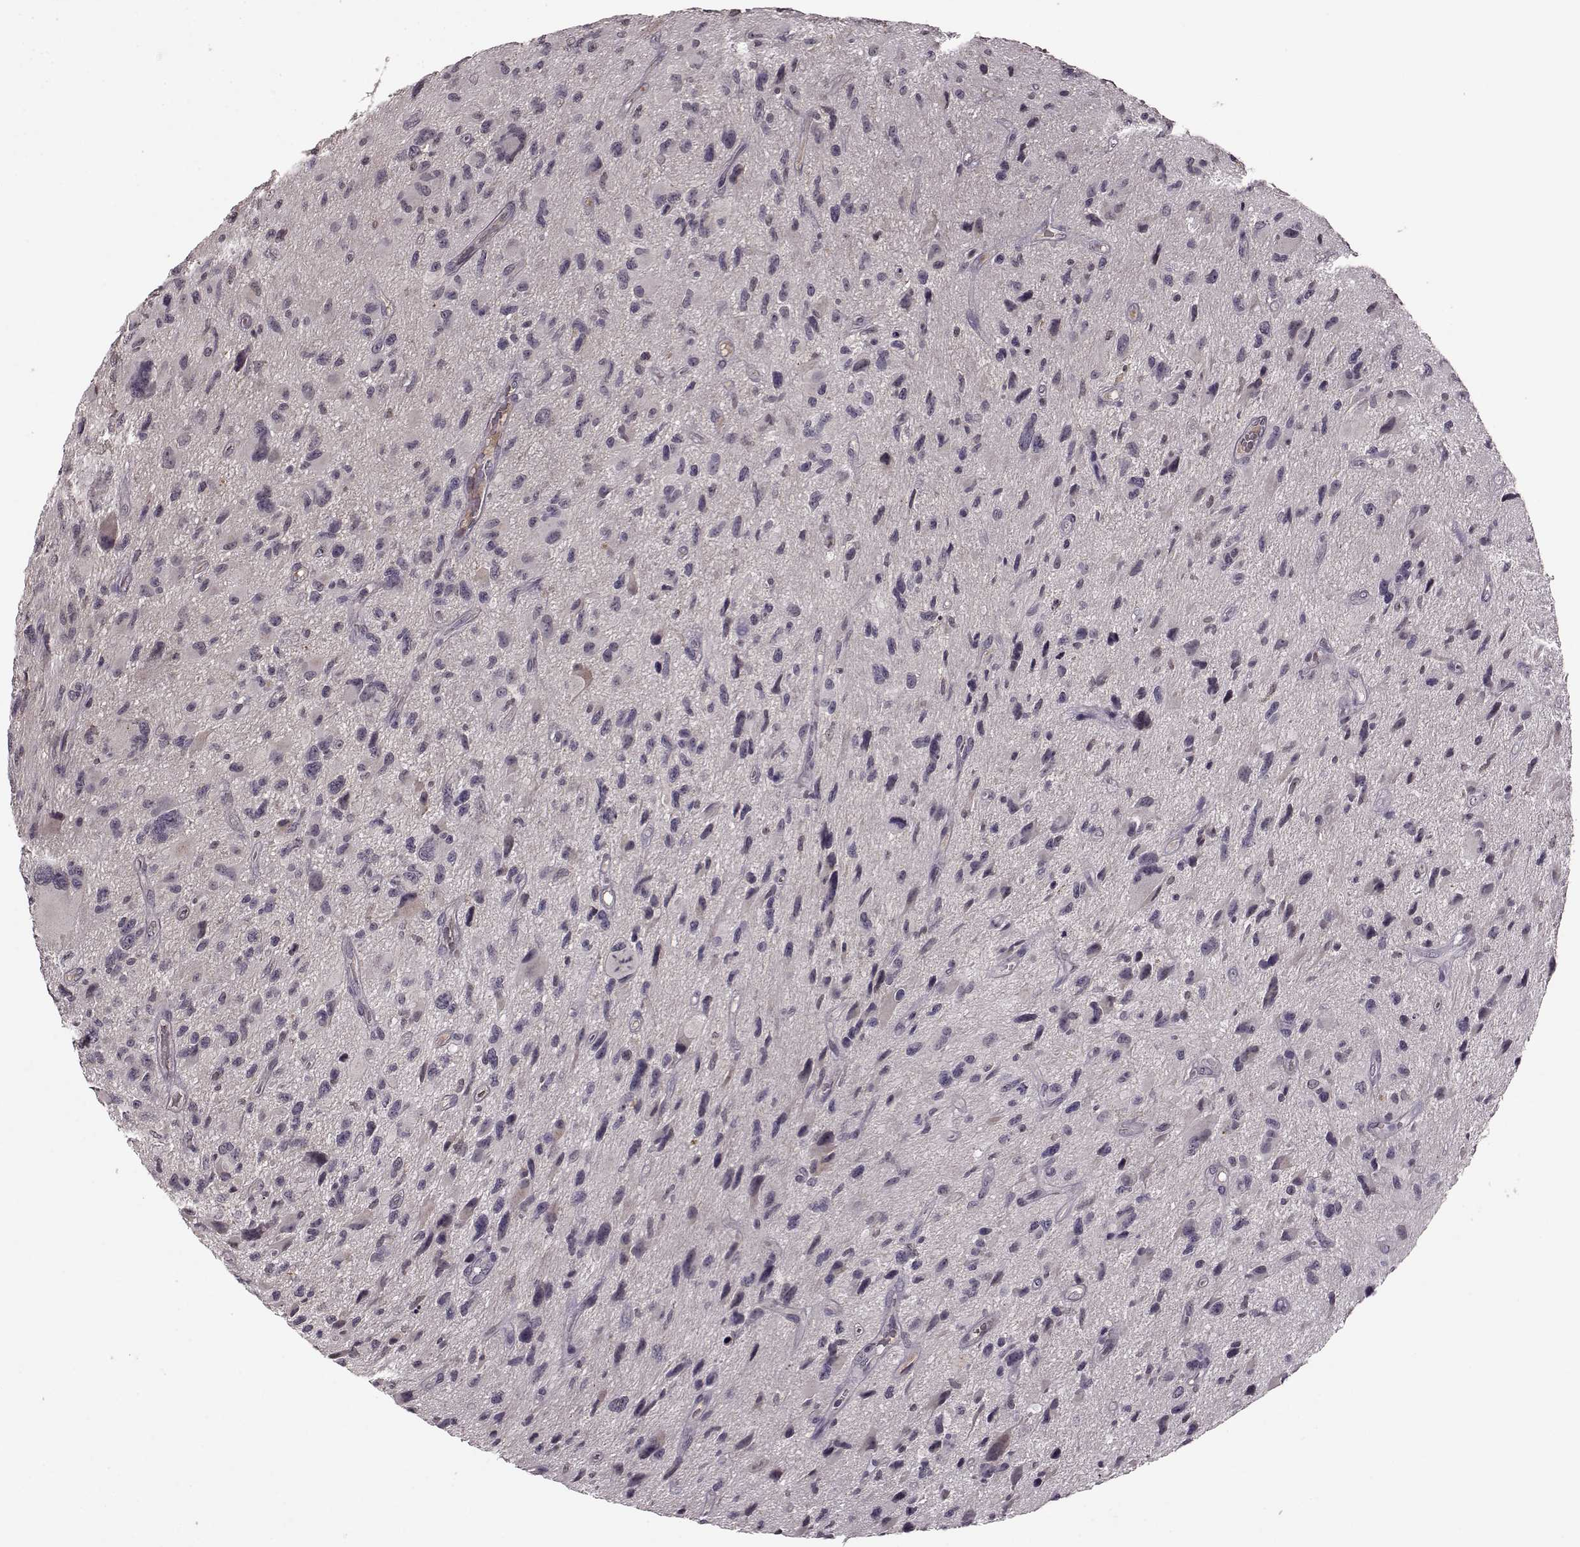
{"staining": {"intensity": "negative", "quantity": "none", "location": "none"}, "tissue": "glioma", "cell_type": "Tumor cells", "image_type": "cancer", "snomed": [{"axis": "morphology", "description": "Glioma, malignant, NOS"}, {"axis": "morphology", "description": "Glioma, malignant, High grade"}, {"axis": "topography", "description": "Brain"}], "caption": "Immunohistochemical staining of human glioma displays no significant staining in tumor cells.", "gene": "NRL", "patient": {"sex": "female", "age": 71}}